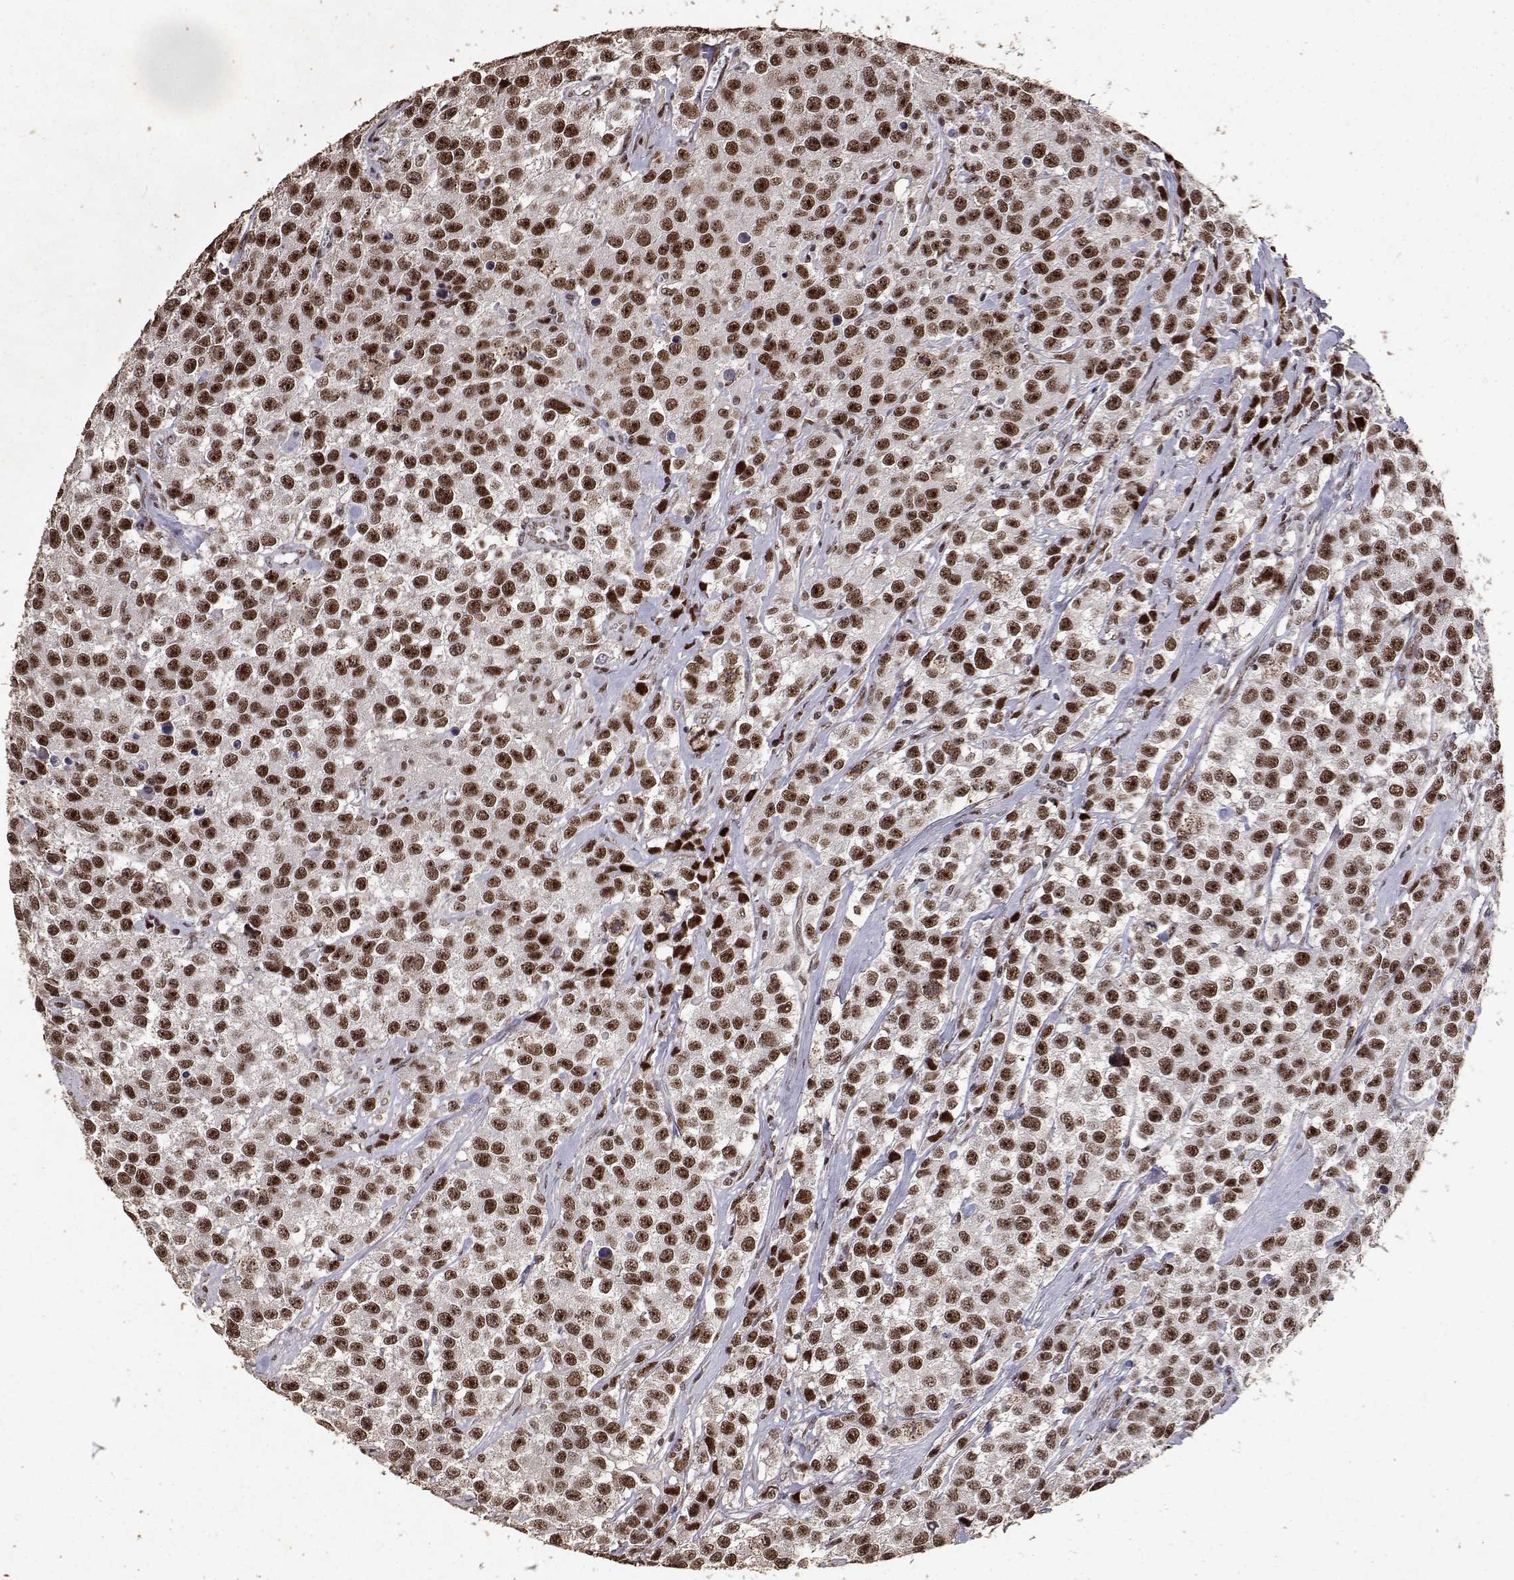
{"staining": {"intensity": "moderate", "quantity": ">75%", "location": "nuclear"}, "tissue": "testis cancer", "cell_type": "Tumor cells", "image_type": "cancer", "snomed": [{"axis": "morphology", "description": "Seminoma, NOS"}, {"axis": "topography", "description": "Testis"}], "caption": "Testis cancer stained for a protein (brown) reveals moderate nuclear positive staining in approximately >75% of tumor cells.", "gene": "TOE1", "patient": {"sex": "male", "age": 59}}